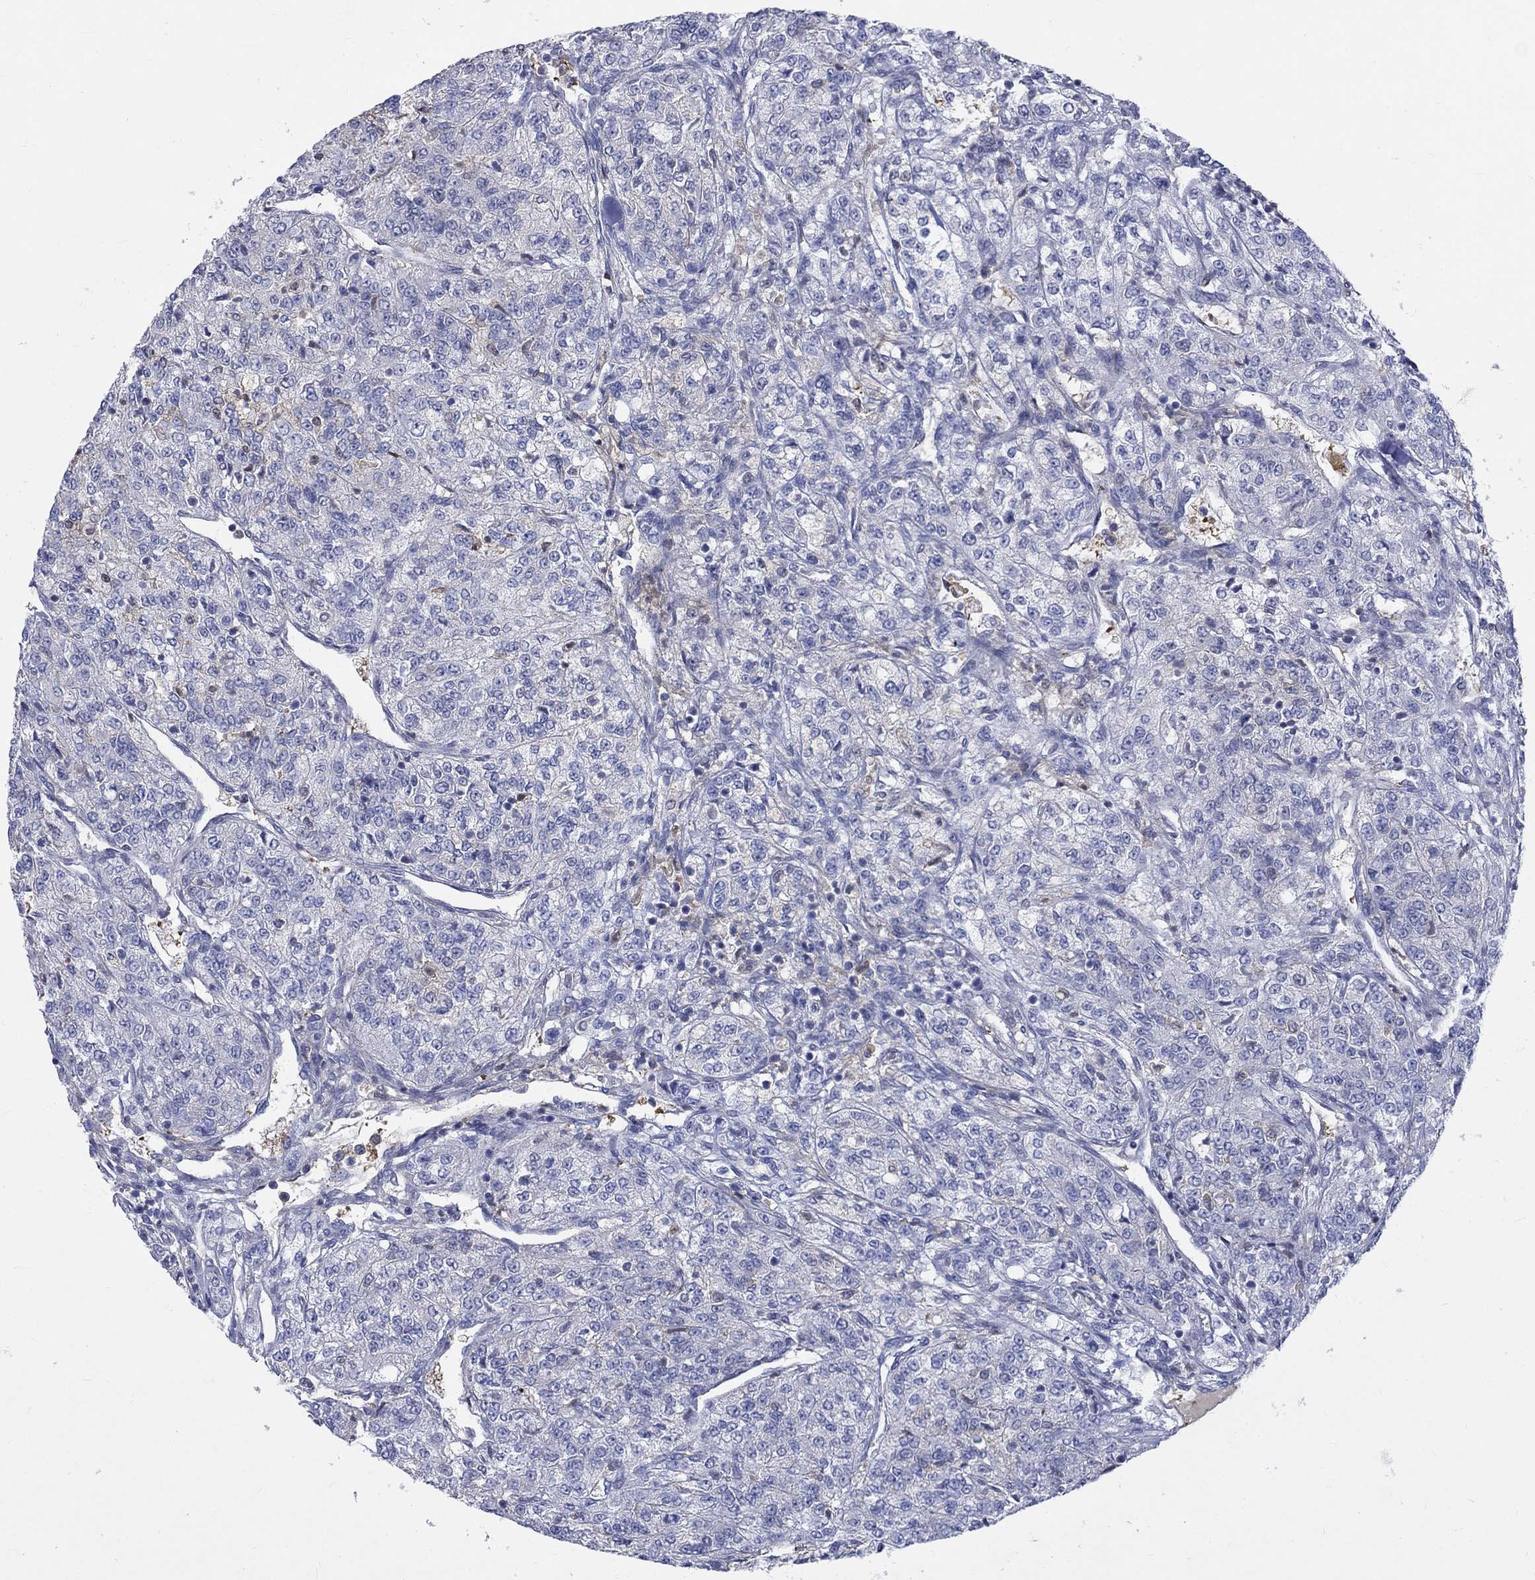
{"staining": {"intensity": "negative", "quantity": "none", "location": "none"}, "tissue": "renal cancer", "cell_type": "Tumor cells", "image_type": "cancer", "snomed": [{"axis": "morphology", "description": "Adenocarcinoma, NOS"}, {"axis": "topography", "description": "Kidney"}], "caption": "A high-resolution histopathology image shows IHC staining of adenocarcinoma (renal), which demonstrates no significant expression in tumor cells. Brightfield microscopy of immunohistochemistry (IHC) stained with DAB (brown) and hematoxylin (blue), captured at high magnification.", "gene": "EGFLAM", "patient": {"sex": "female", "age": 63}}